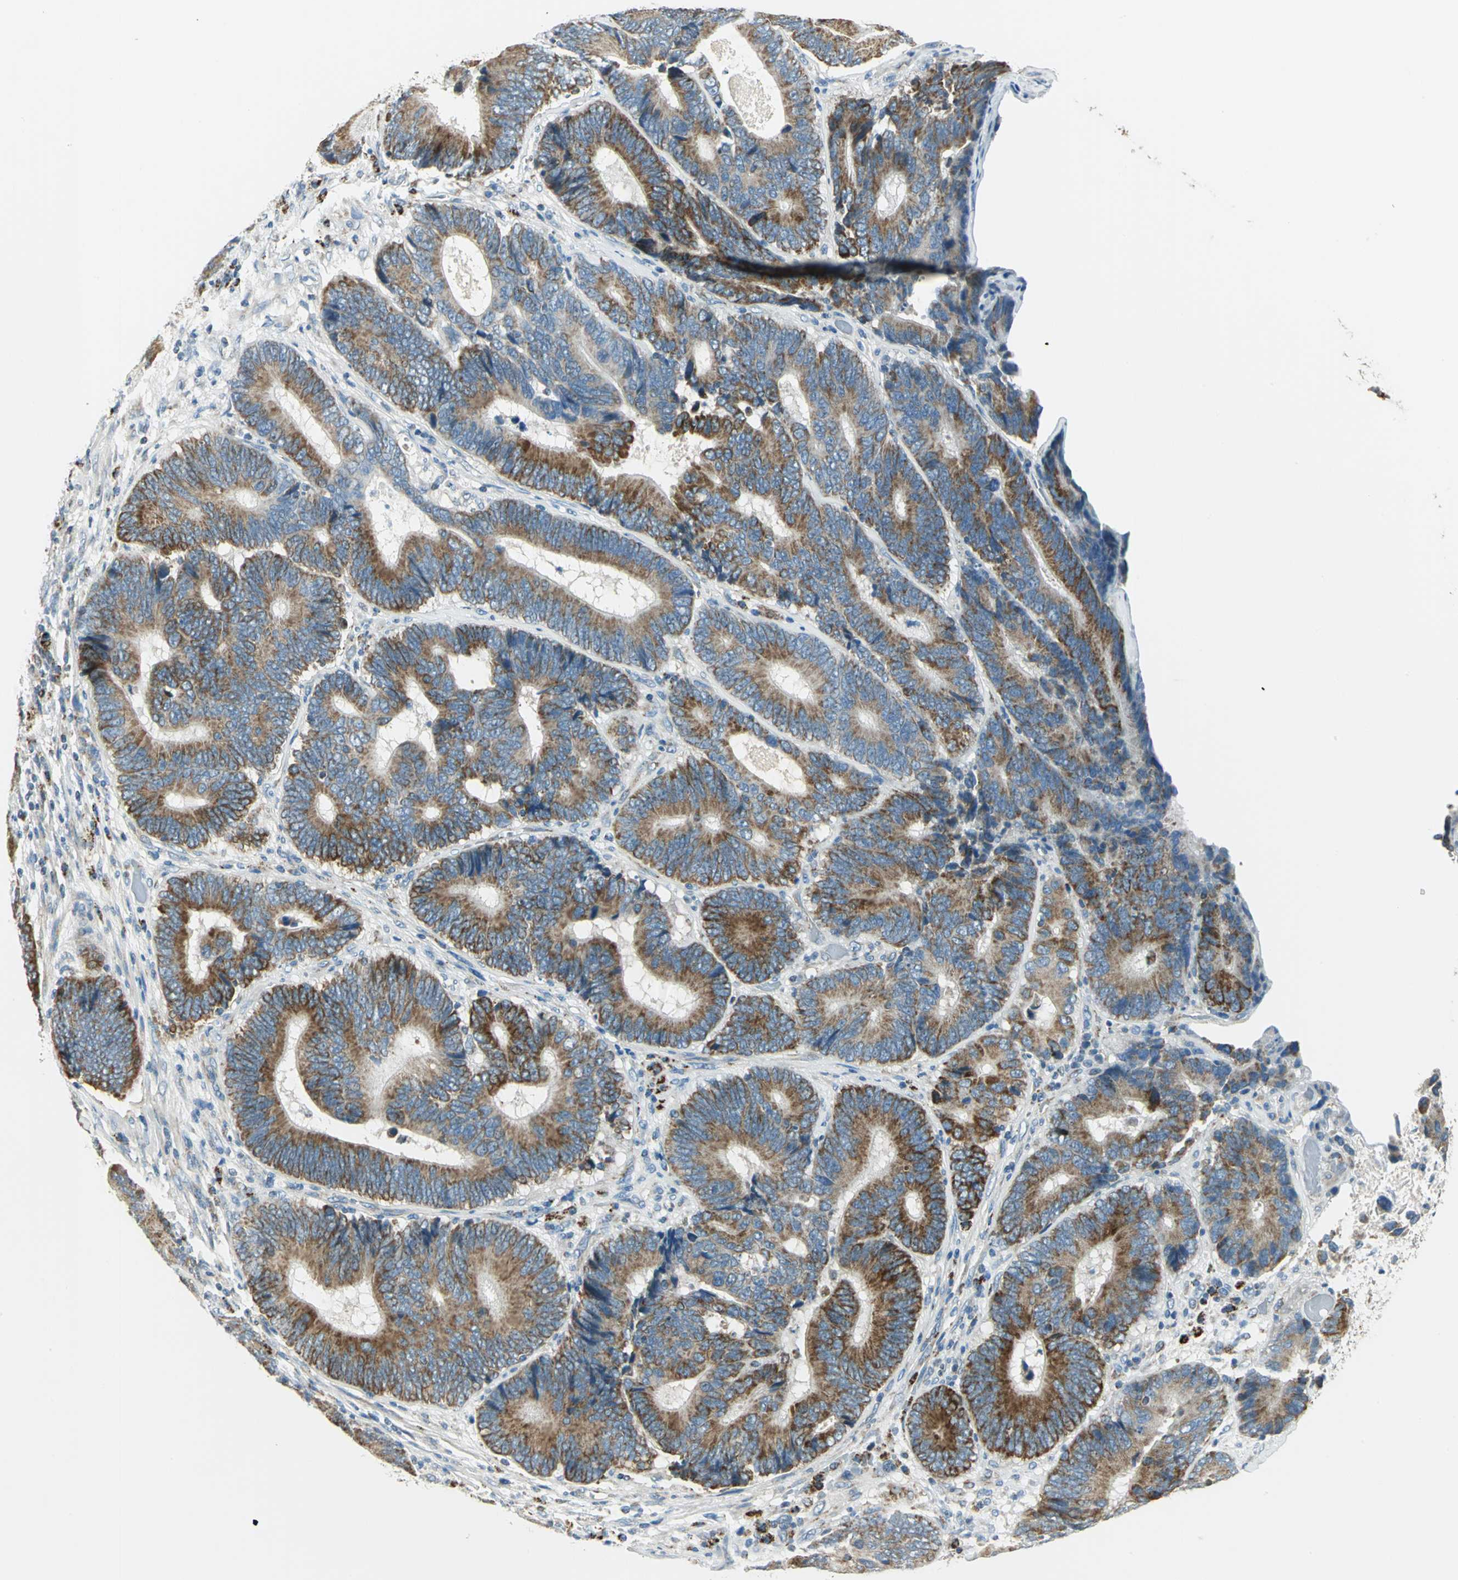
{"staining": {"intensity": "moderate", "quantity": ">75%", "location": "cytoplasmic/membranous"}, "tissue": "colorectal cancer", "cell_type": "Tumor cells", "image_type": "cancer", "snomed": [{"axis": "morphology", "description": "Adenocarcinoma, NOS"}, {"axis": "topography", "description": "Colon"}], "caption": "About >75% of tumor cells in colorectal cancer (adenocarcinoma) show moderate cytoplasmic/membranous protein positivity as visualized by brown immunohistochemical staining.", "gene": "ACADM", "patient": {"sex": "female", "age": 78}}